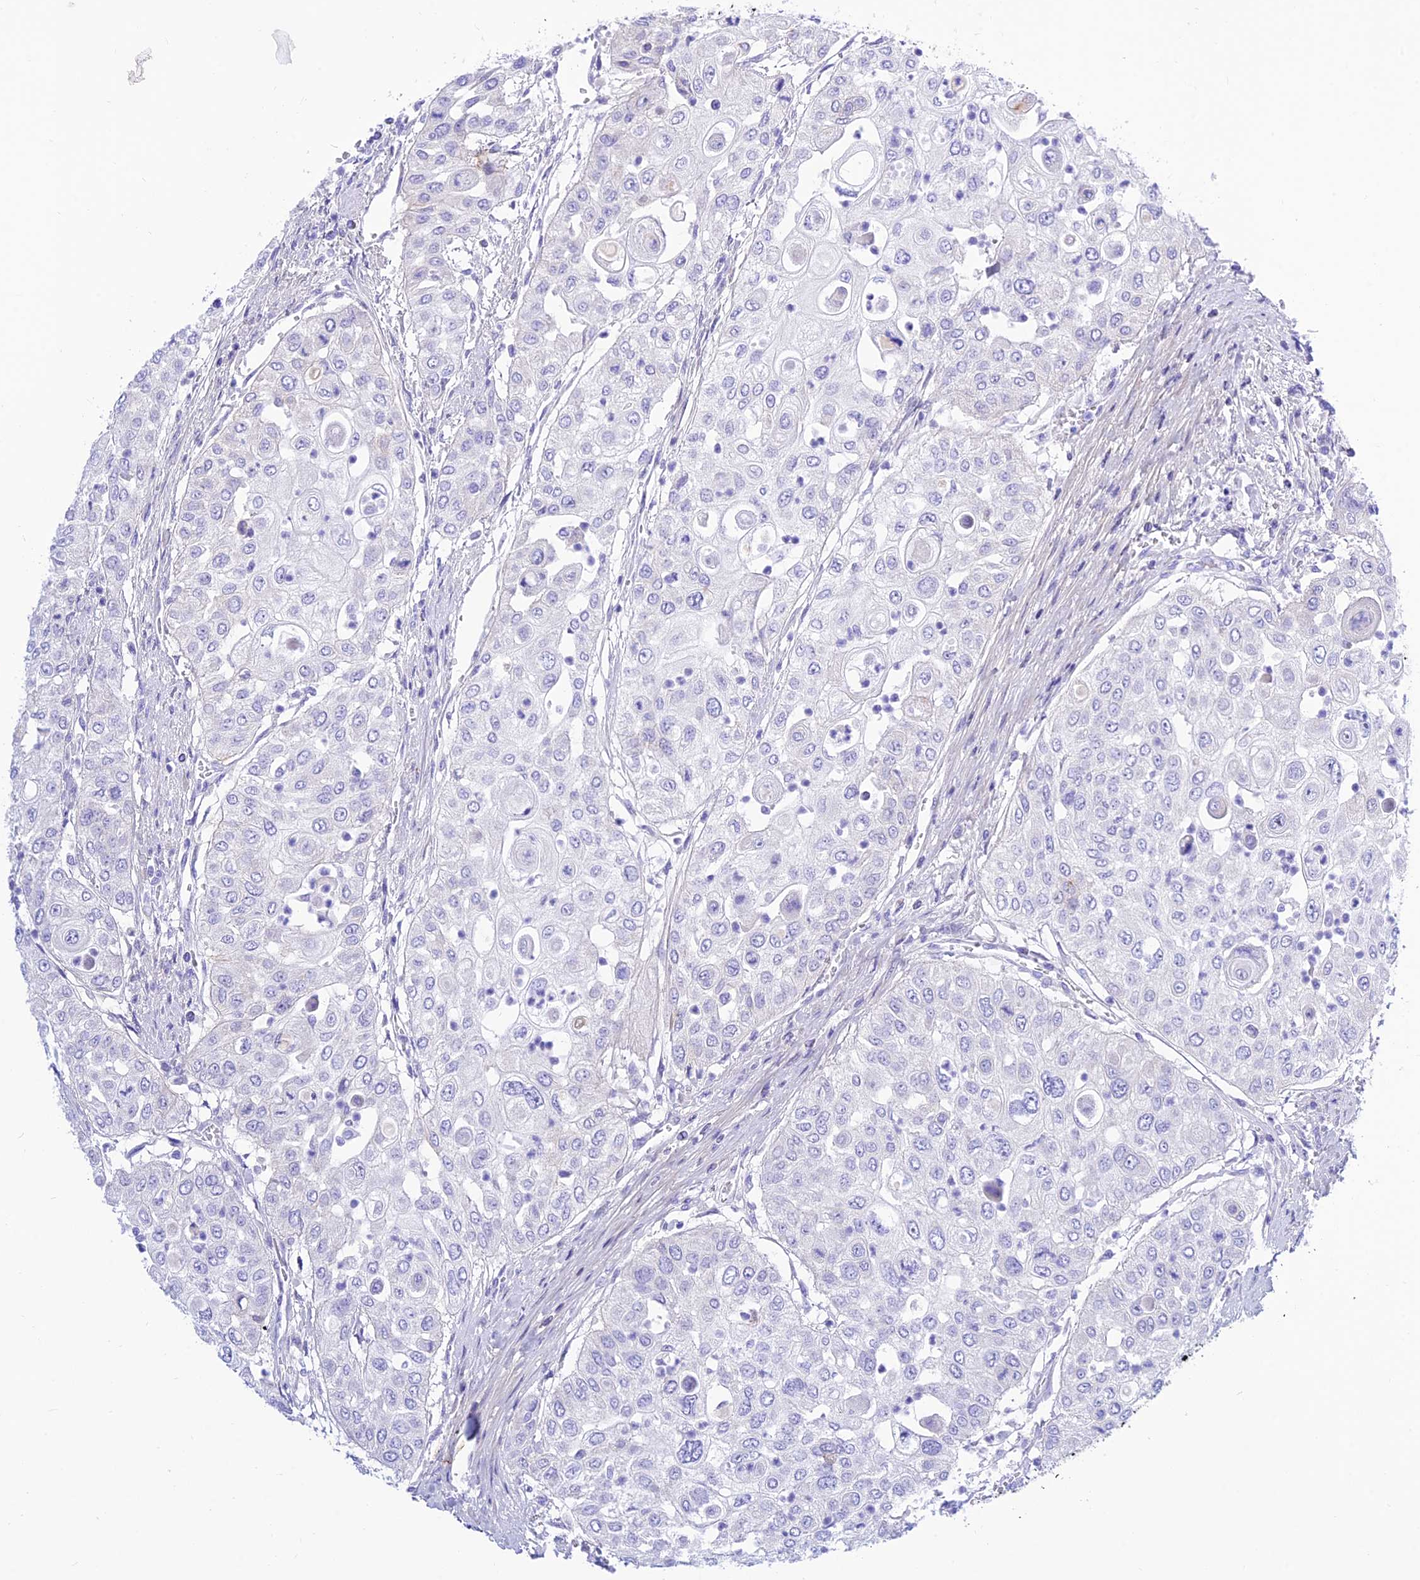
{"staining": {"intensity": "negative", "quantity": "none", "location": "none"}, "tissue": "urothelial cancer", "cell_type": "Tumor cells", "image_type": "cancer", "snomed": [{"axis": "morphology", "description": "Urothelial carcinoma, High grade"}, {"axis": "topography", "description": "Urinary bladder"}], "caption": "Tumor cells are negative for protein expression in human urothelial cancer. (DAB (3,3'-diaminobenzidine) IHC, high magnification).", "gene": "PRNP", "patient": {"sex": "female", "age": 79}}